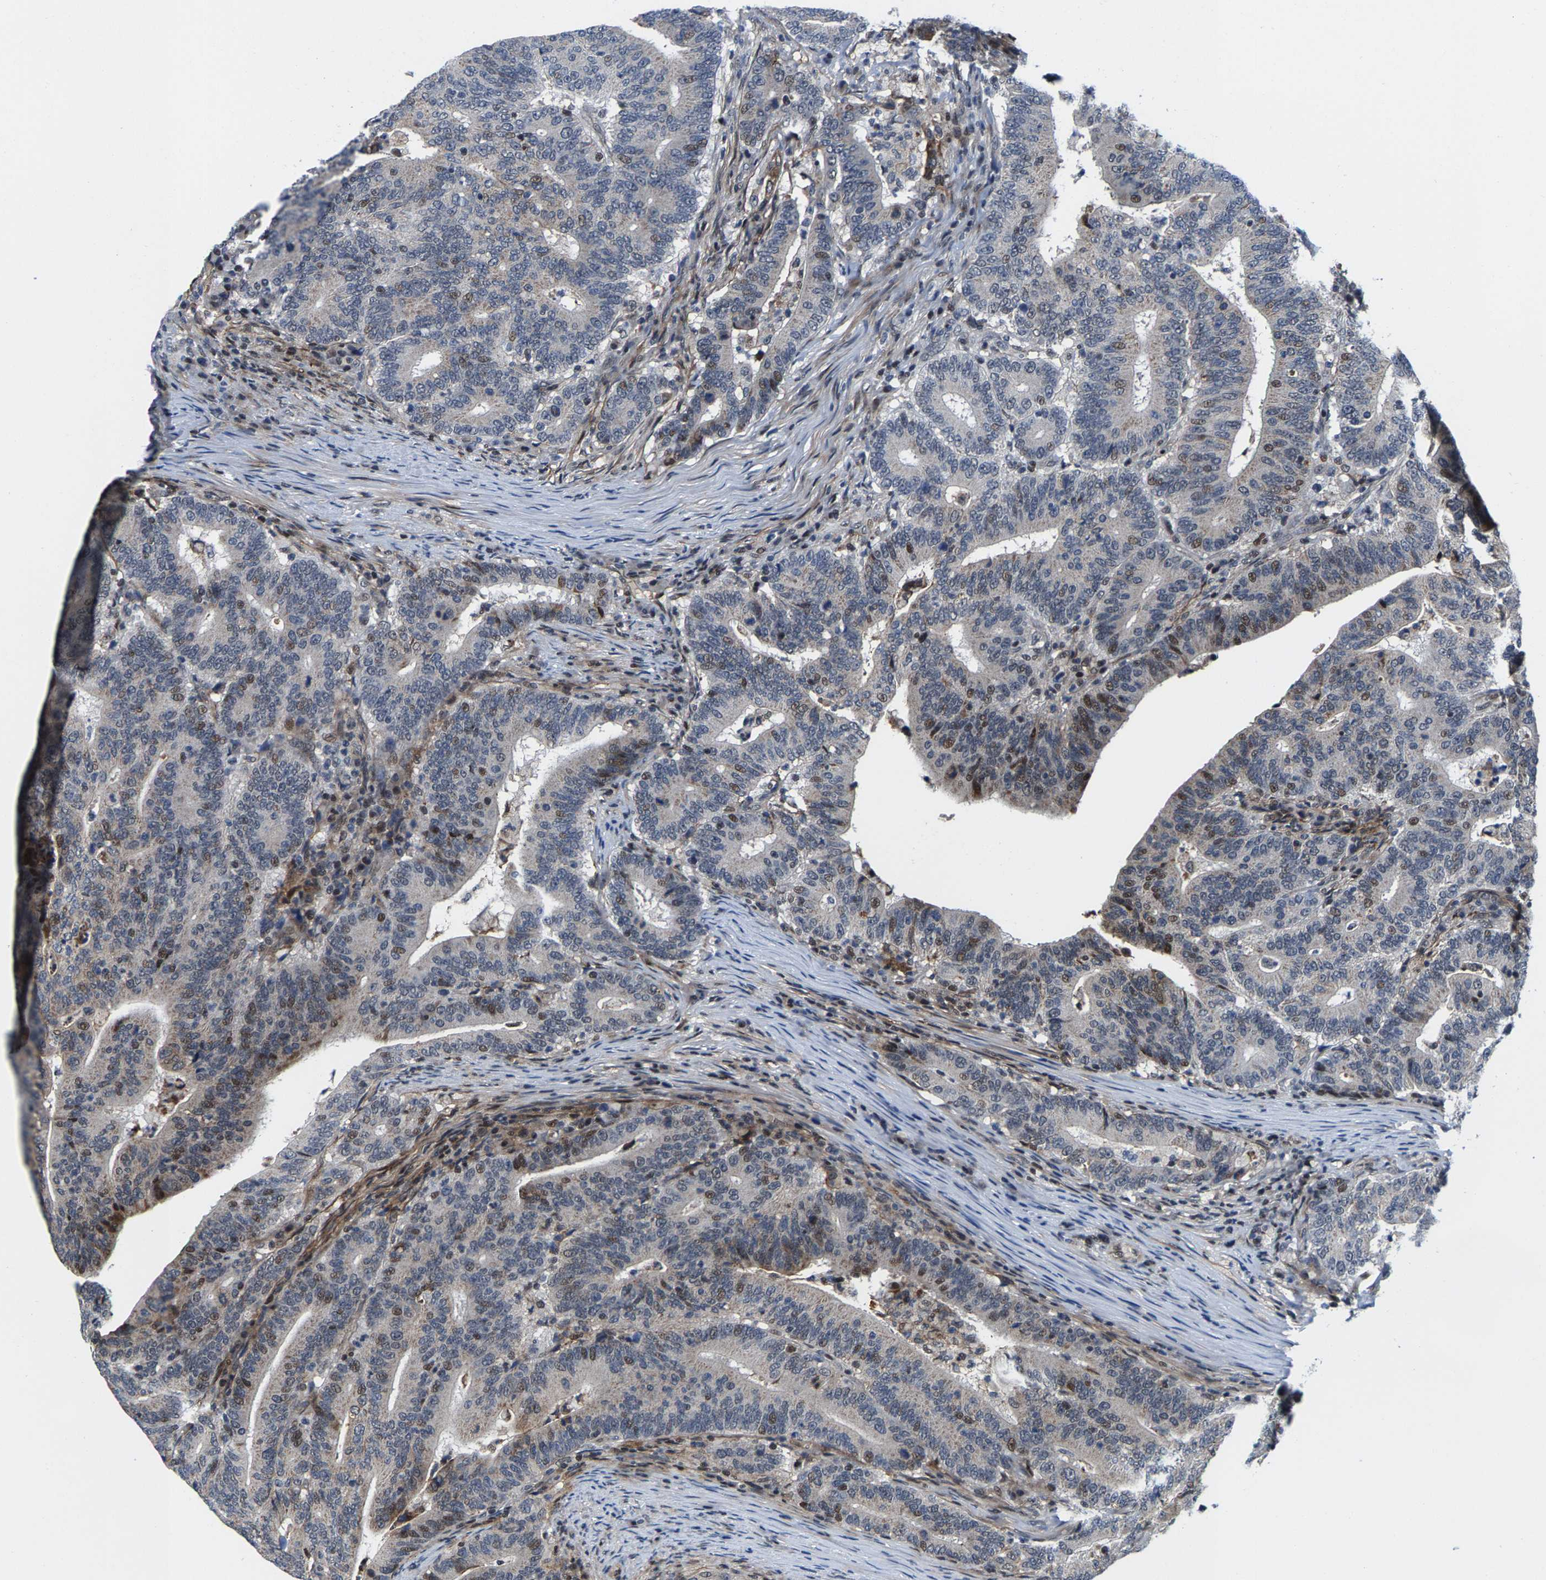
{"staining": {"intensity": "moderate", "quantity": "25%-75%", "location": "cytoplasmic/membranous,nuclear"}, "tissue": "colorectal cancer", "cell_type": "Tumor cells", "image_type": "cancer", "snomed": [{"axis": "morphology", "description": "Adenocarcinoma, NOS"}, {"axis": "topography", "description": "Colon"}], "caption": "IHC (DAB (3,3'-diaminobenzidine)) staining of human colorectal cancer (adenocarcinoma) reveals moderate cytoplasmic/membranous and nuclear protein staining in about 25%-75% of tumor cells.", "gene": "GTPBP10", "patient": {"sex": "female", "age": 66}}